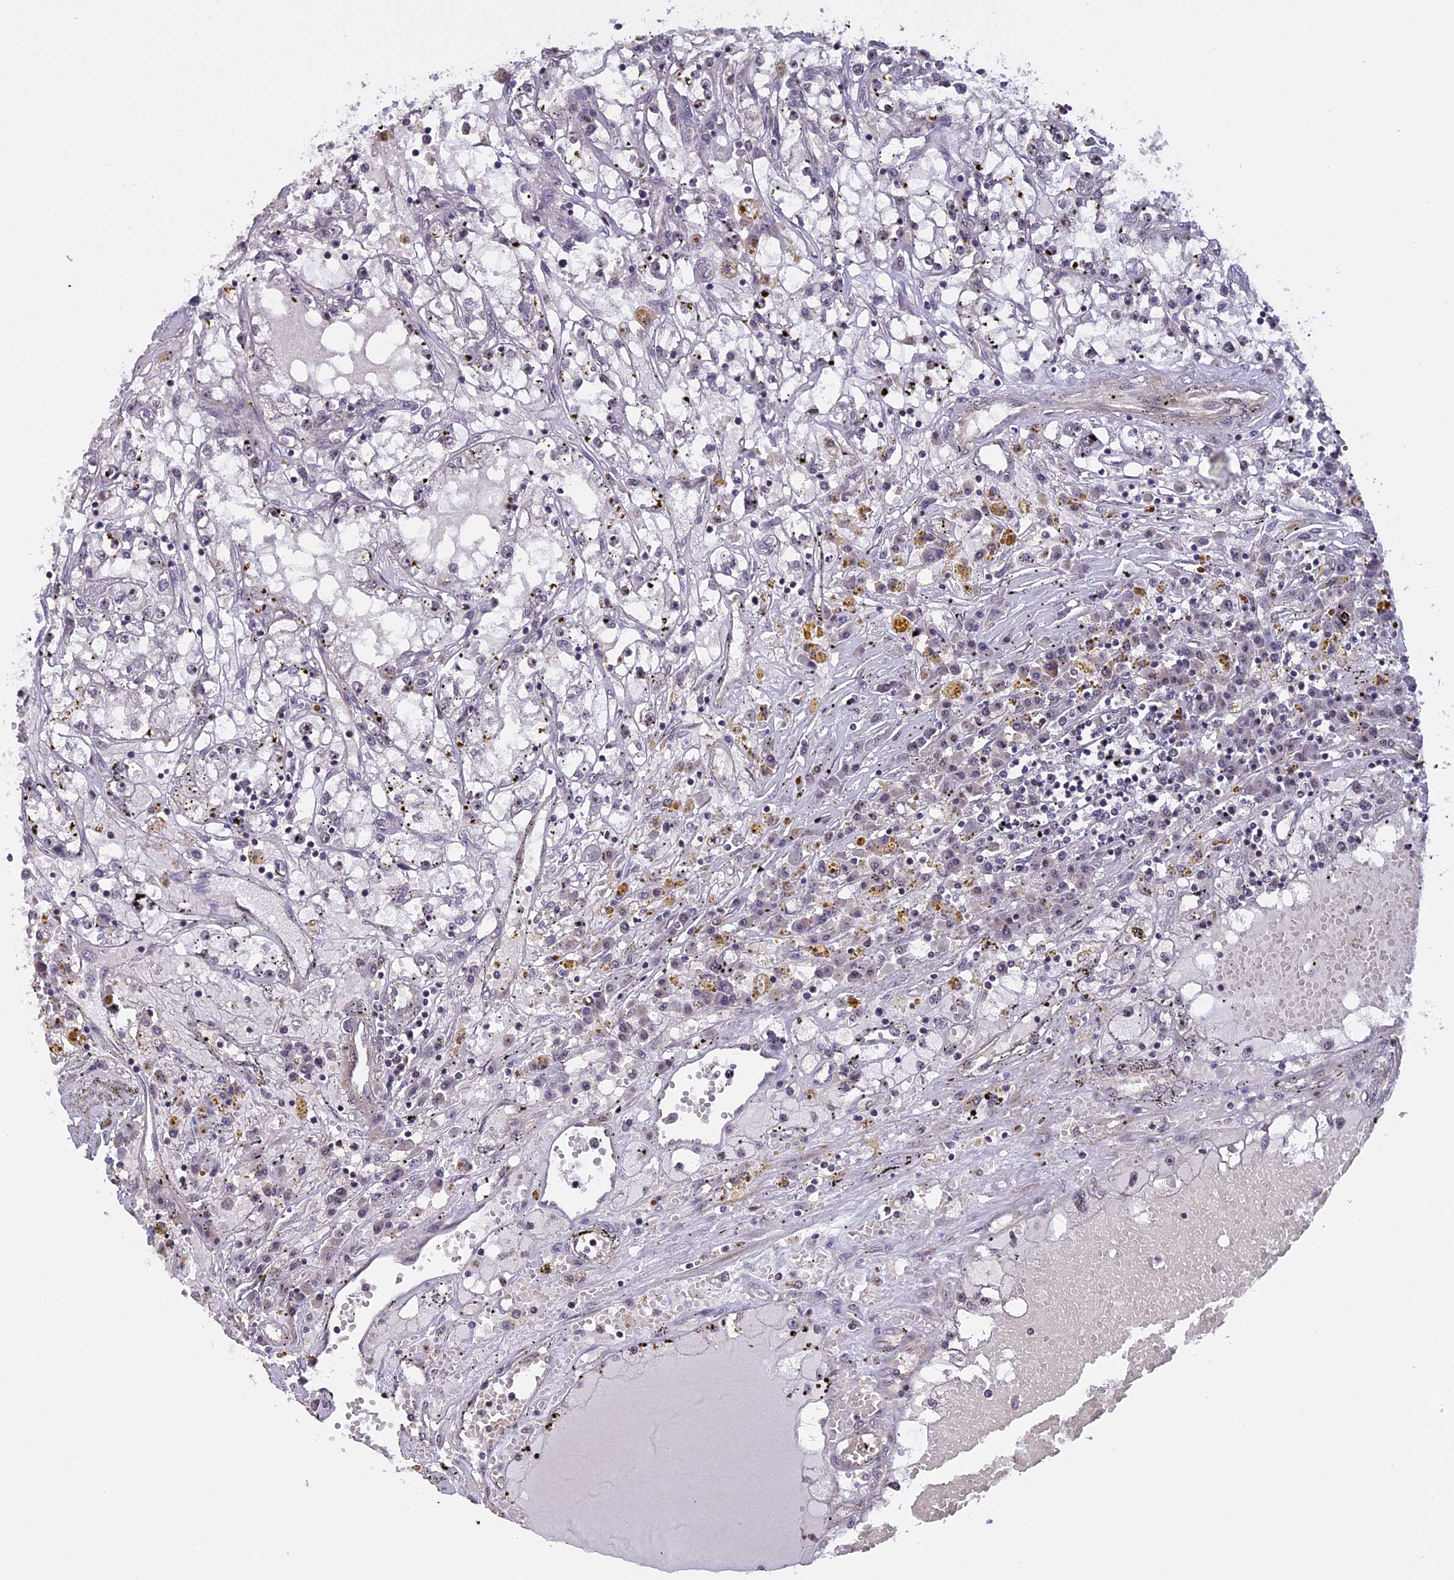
{"staining": {"intensity": "negative", "quantity": "none", "location": "none"}, "tissue": "renal cancer", "cell_type": "Tumor cells", "image_type": "cancer", "snomed": [{"axis": "morphology", "description": "Adenocarcinoma, NOS"}, {"axis": "topography", "description": "Kidney"}], "caption": "Immunohistochemistry micrograph of human renal cancer (adenocarcinoma) stained for a protein (brown), which exhibits no expression in tumor cells.", "gene": "MGA", "patient": {"sex": "male", "age": 56}}